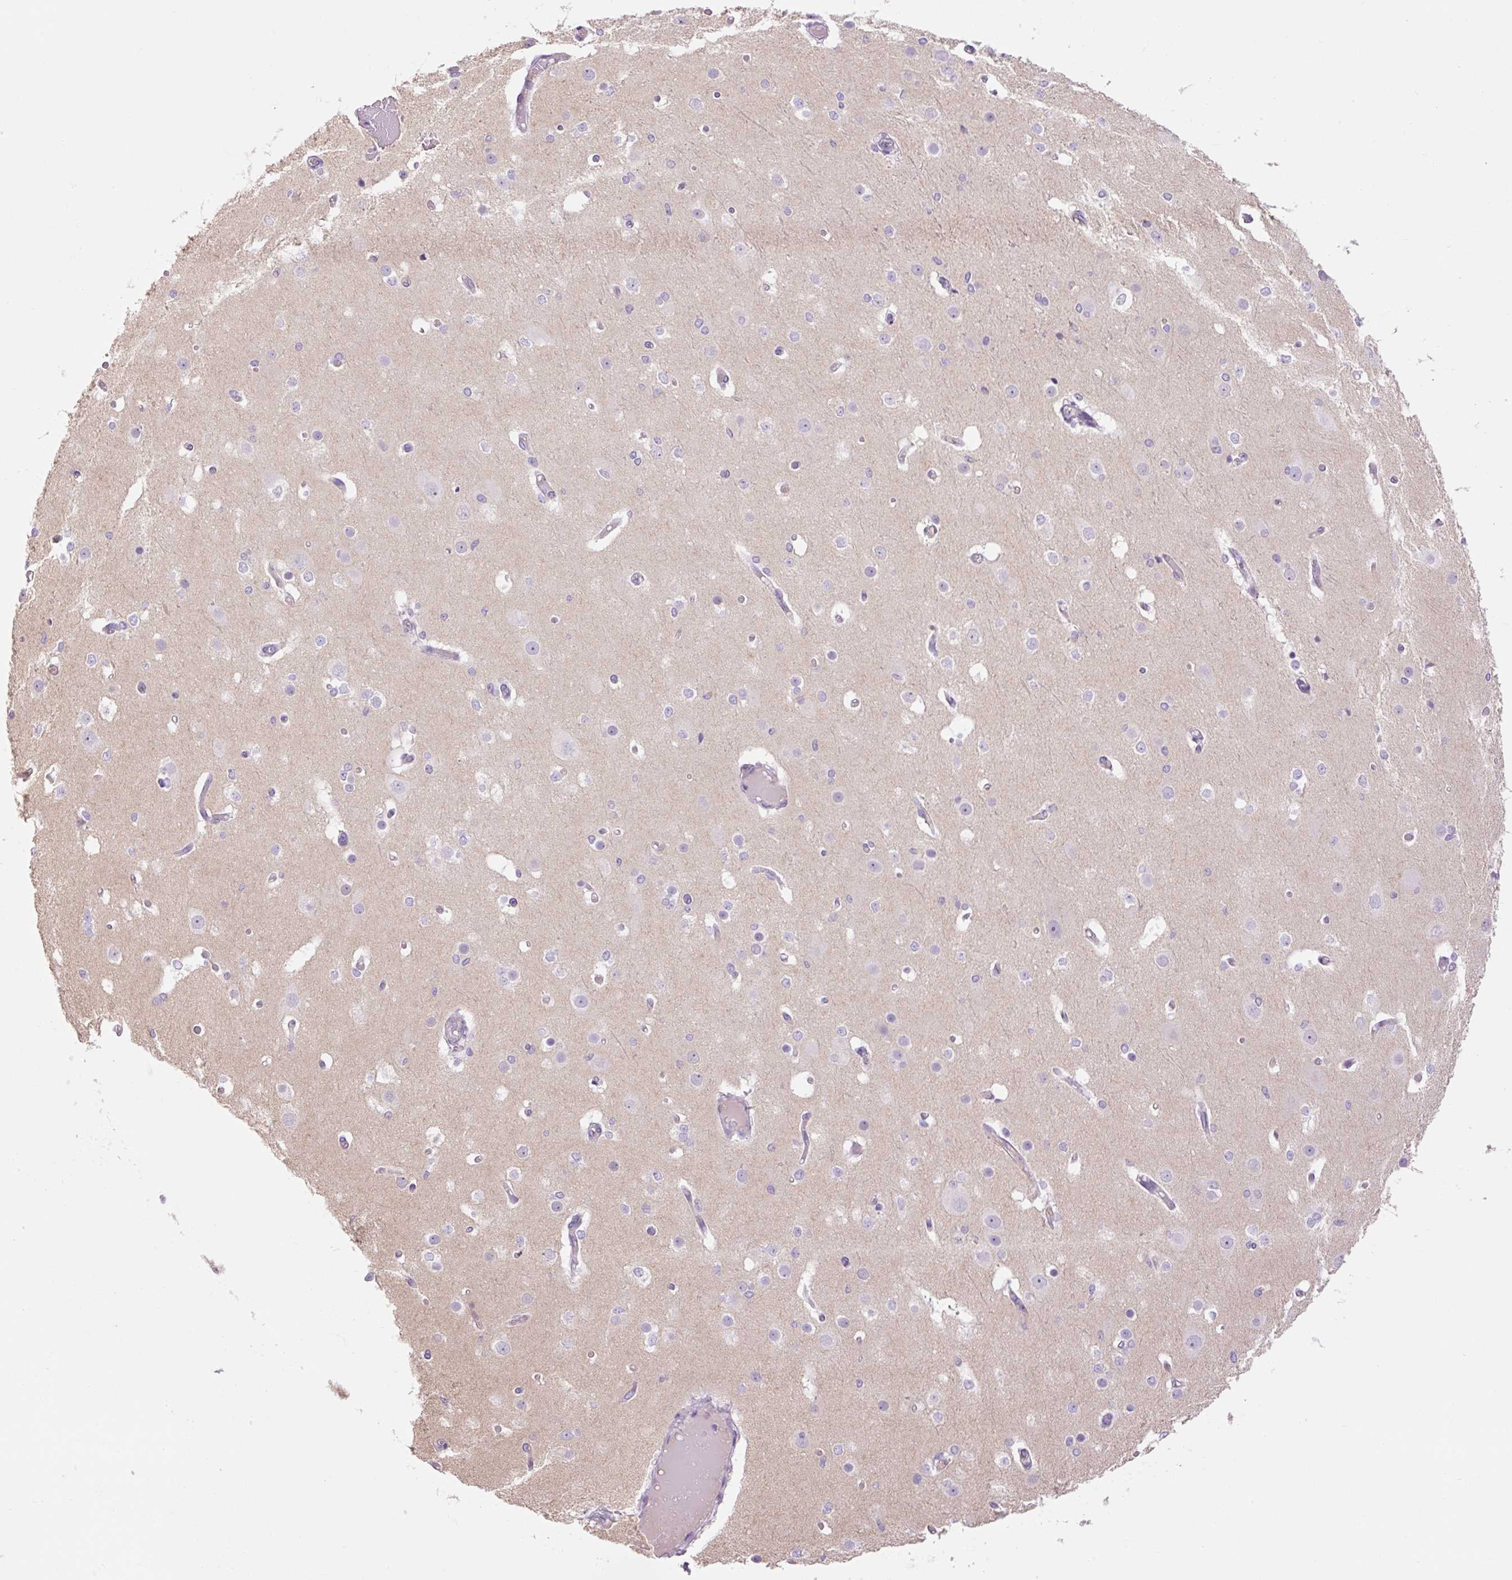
{"staining": {"intensity": "negative", "quantity": "none", "location": "none"}, "tissue": "cerebral cortex", "cell_type": "Endothelial cells", "image_type": "normal", "snomed": [{"axis": "morphology", "description": "Normal tissue, NOS"}, {"axis": "morphology", "description": "Inflammation, NOS"}, {"axis": "topography", "description": "Cerebral cortex"}], "caption": "Image shows no protein staining in endothelial cells of normal cerebral cortex.", "gene": "GRID2", "patient": {"sex": "male", "age": 6}}